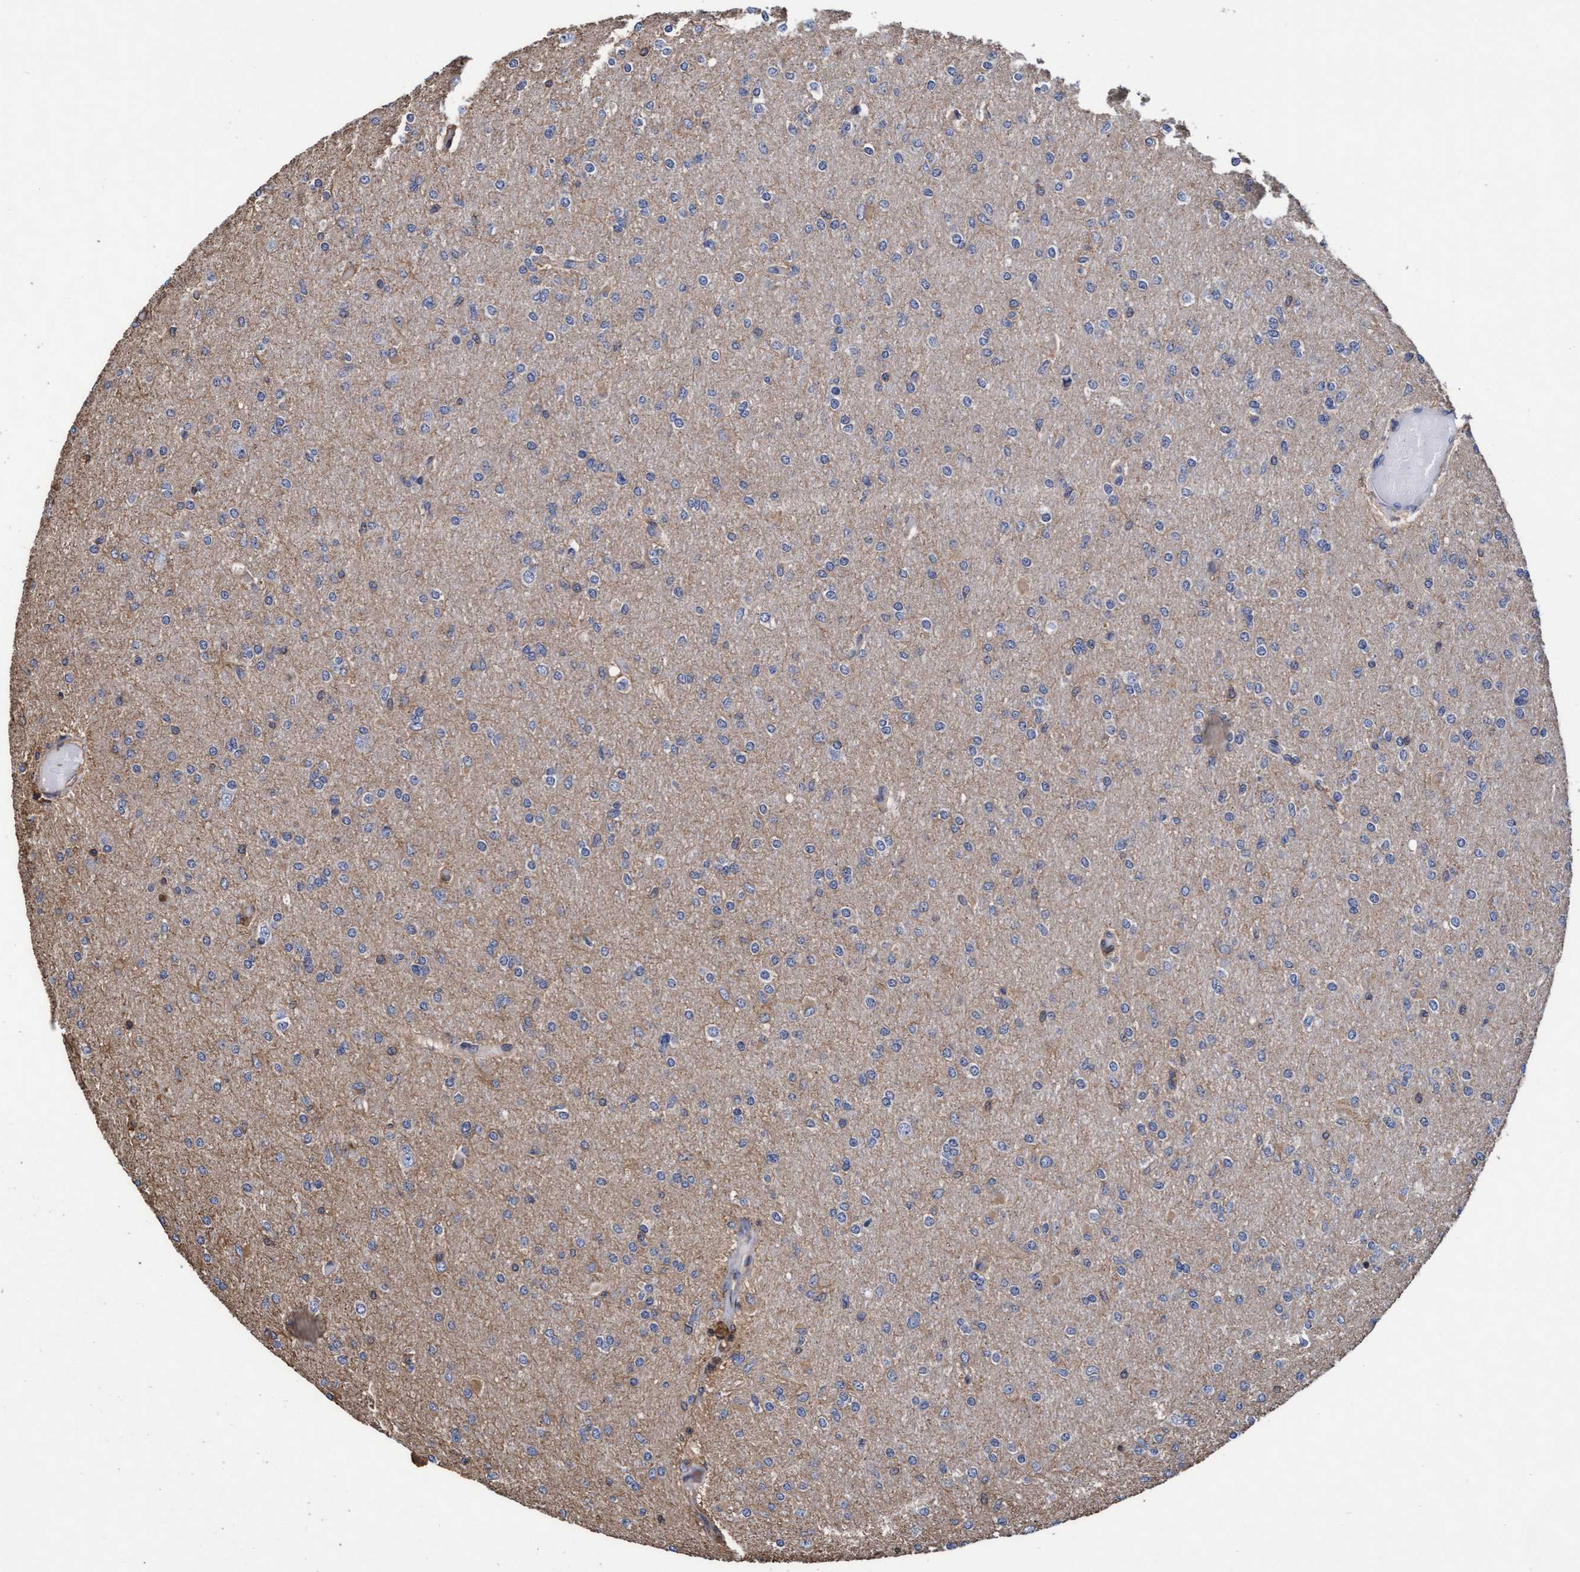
{"staining": {"intensity": "negative", "quantity": "none", "location": "none"}, "tissue": "glioma", "cell_type": "Tumor cells", "image_type": "cancer", "snomed": [{"axis": "morphology", "description": "Glioma, malignant, High grade"}, {"axis": "topography", "description": "Cerebral cortex"}], "caption": "An image of glioma stained for a protein demonstrates no brown staining in tumor cells.", "gene": "GRHPR", "patient": {"sex": "female", "age": 36}}